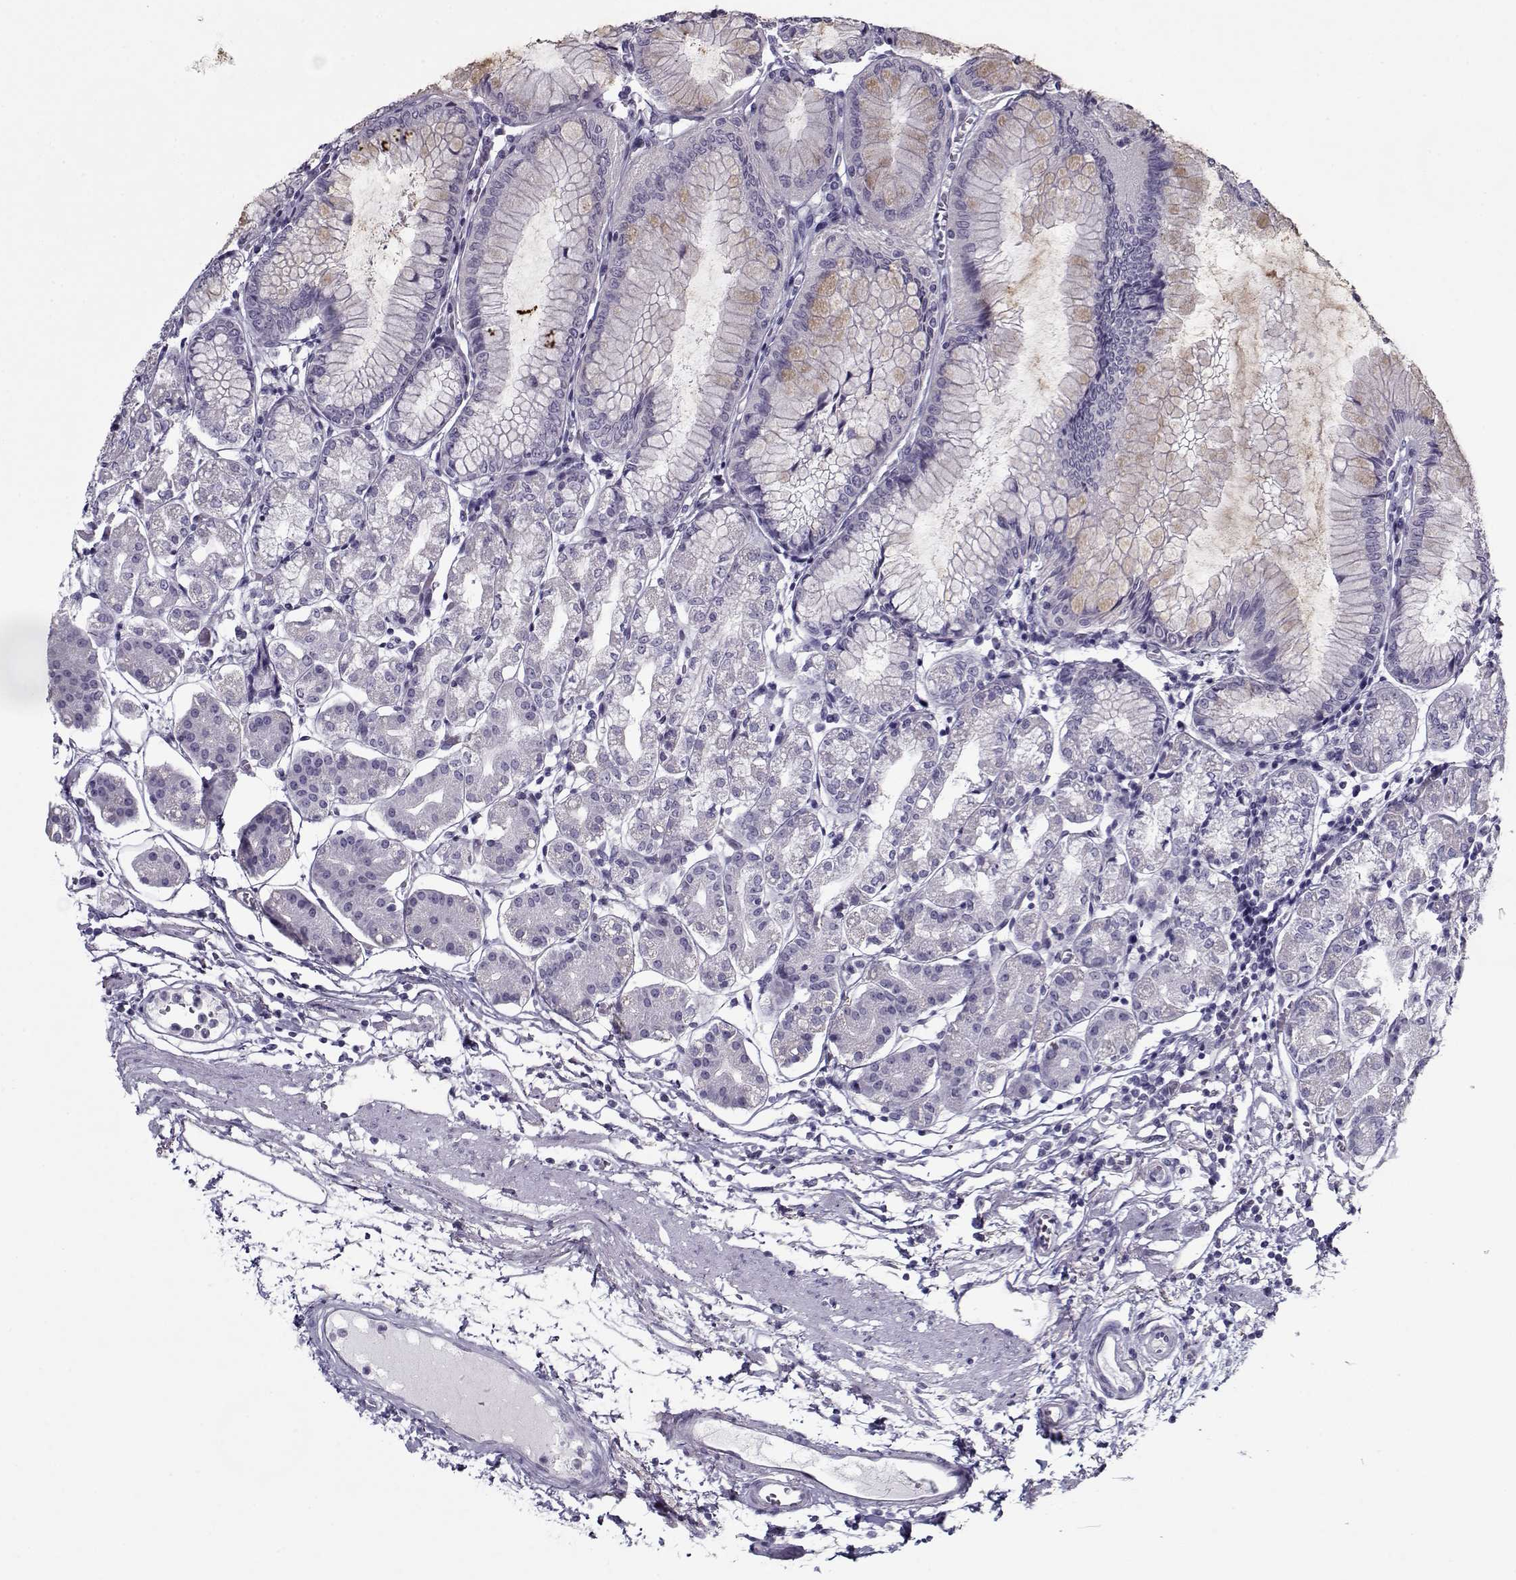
{"staining": {"intensity": "weak", "quantity": "25%-75%", "location": "cytoplasmic/membranous"}, "tissue": "stomach", "cell_type": "Glandular cells", "image_type": "normal", "snomed": [{"axis": "morphology", "description": "Normal tissue, NOS"}, {"axis": "topography", "description": "Skeletal muscle"}, {"axis": "topography", "description": "Stomach"}], "caption": "Approximately 25%-75% of glandular cells in benign stomach exhibit weak cytoplasmic/membranous protein staining as visualized by brown immunohistochemical staining.", "gene": "PP2D1", "patient": {"sex": "female", "age": 57}}